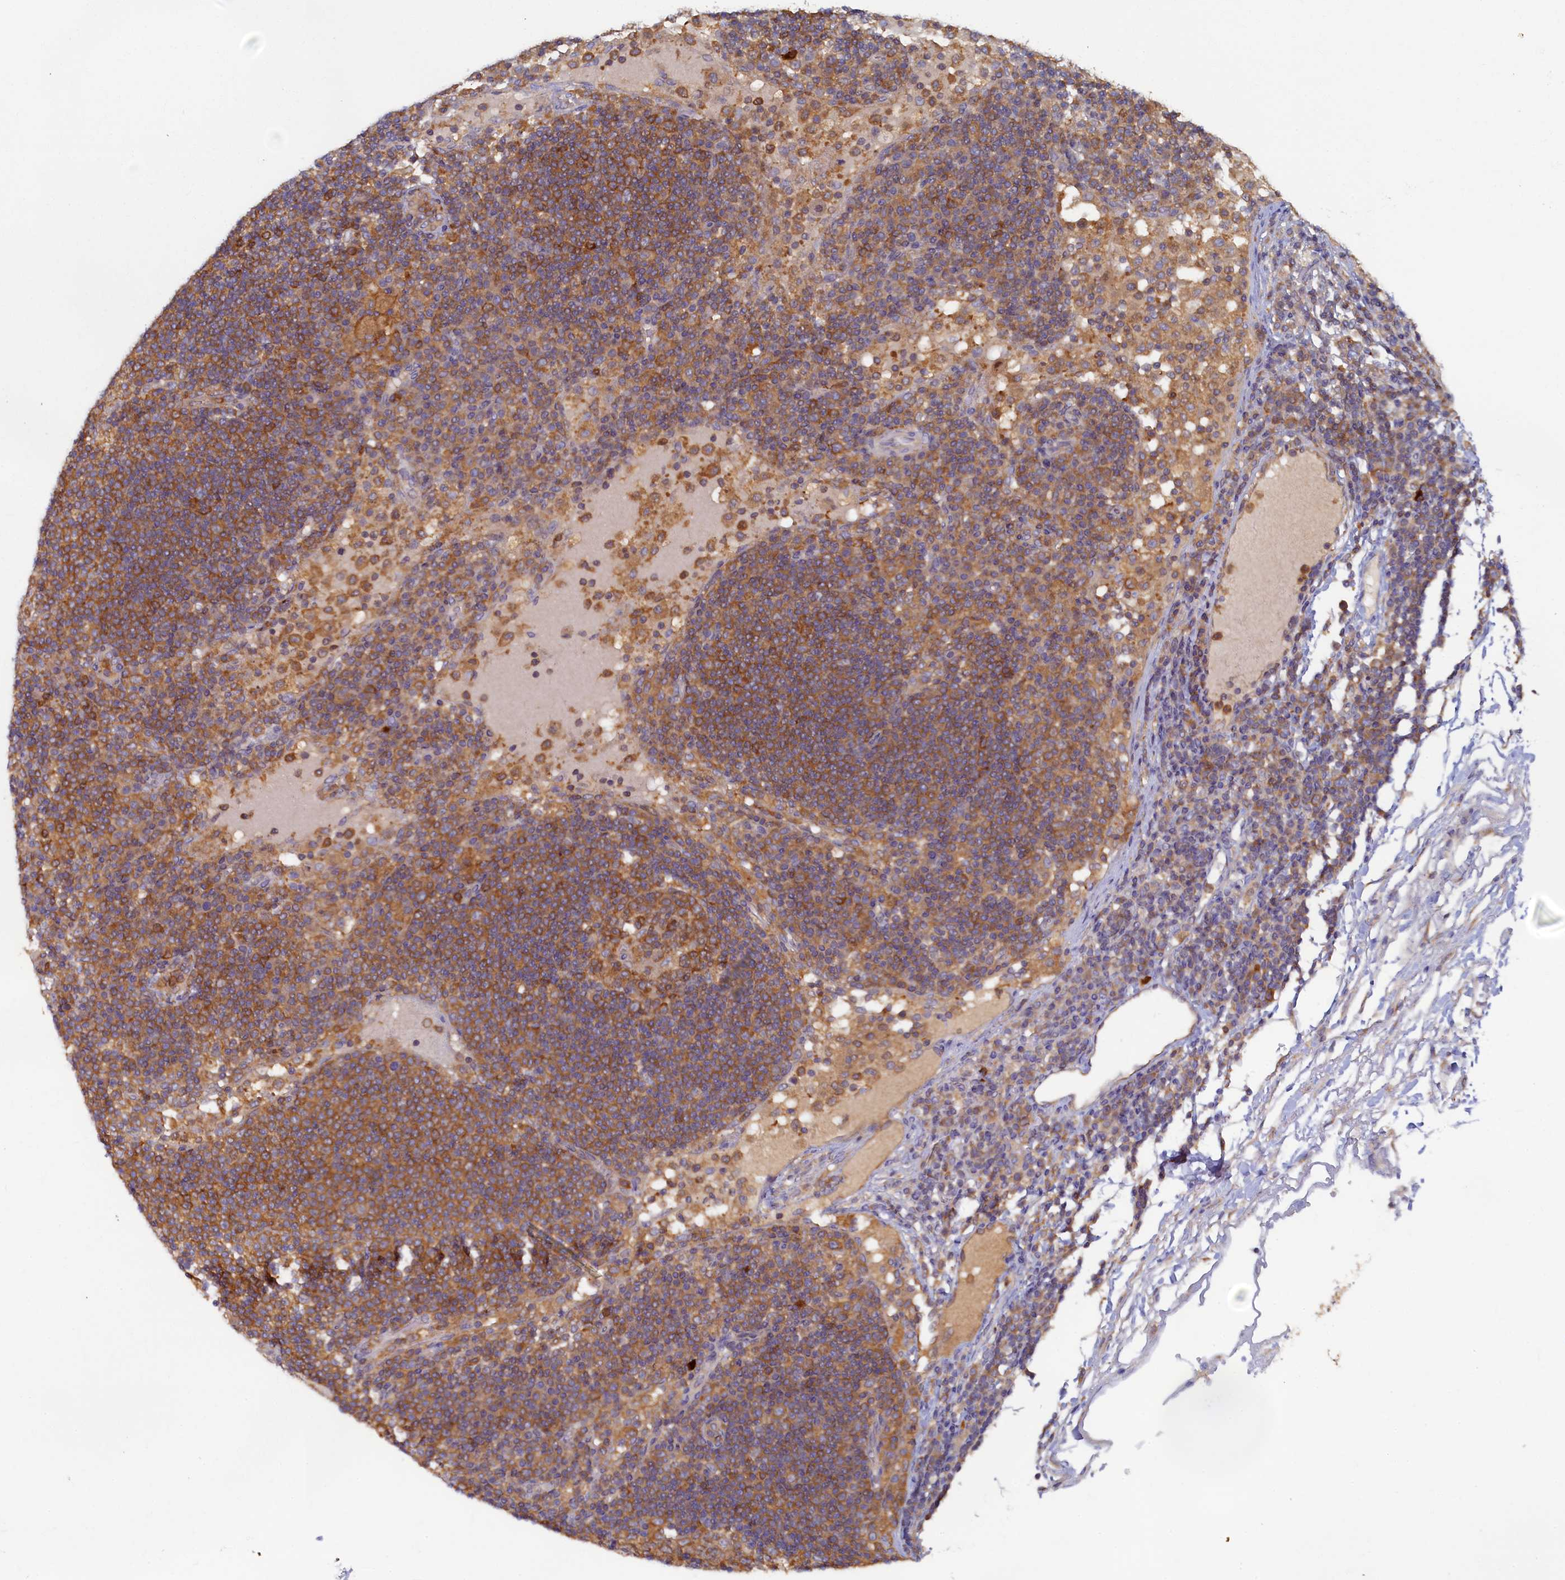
{"staining": {"intensity": "moderate", "quantity": ">75%", "location": "cytoplasmic/membranous"}, "tissue": "lymph node", "cell_type": "Germinal center cells", "image_type": "normal", "snomed": [{"axis": "morphology", "description": "Normal tissue, NOS"}, {"axis": "topography", "description": "Lymph node"}], "caption": "Immunohistochemical staining of normal human lymph node exhibits >75% levels of moderate cytoplasmic/membranous protein positivity in about >75% of germinal center cells.", "gene": "TIMM8B", "patient": {"sex": "female", "age": 53}}